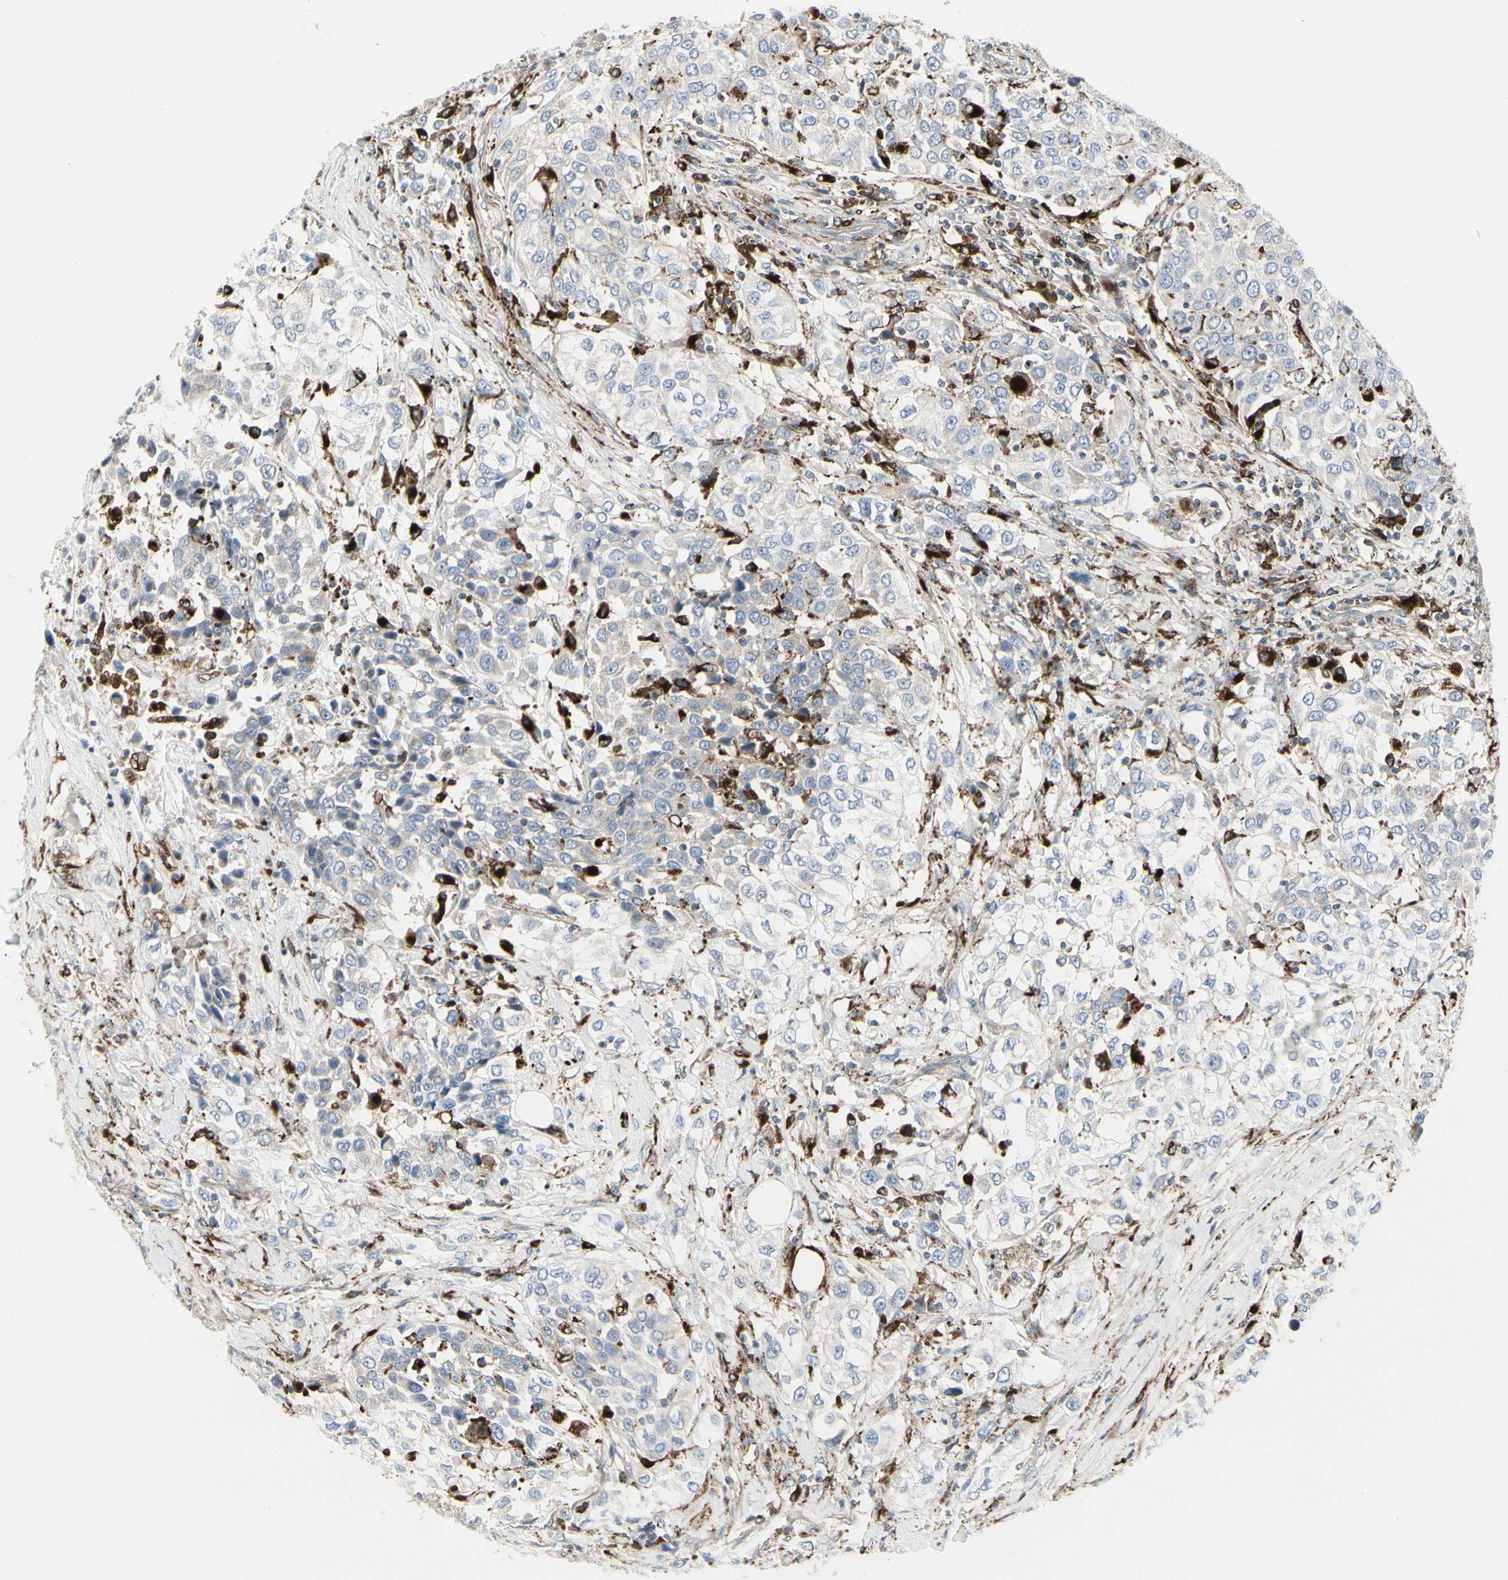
{"staining": {"intensity": "negative", "quantity": "none", "location": "none"}, "tissue": "urothelial cancer", "cell_type": "Tumor cells", "image_type": "cancer", "snomed": [{"axis": "morphology", "description": "Urothelial carcinoma, High grade"}, {"axis": "topography", "description": "Urinary bladder"}], "caption": "Human urothelial cancer stained for a protein using IHC displays no staining in tumor cells.", "gene": "ATP6V1B2", "patient": {"sex": "female", "age": 80}}